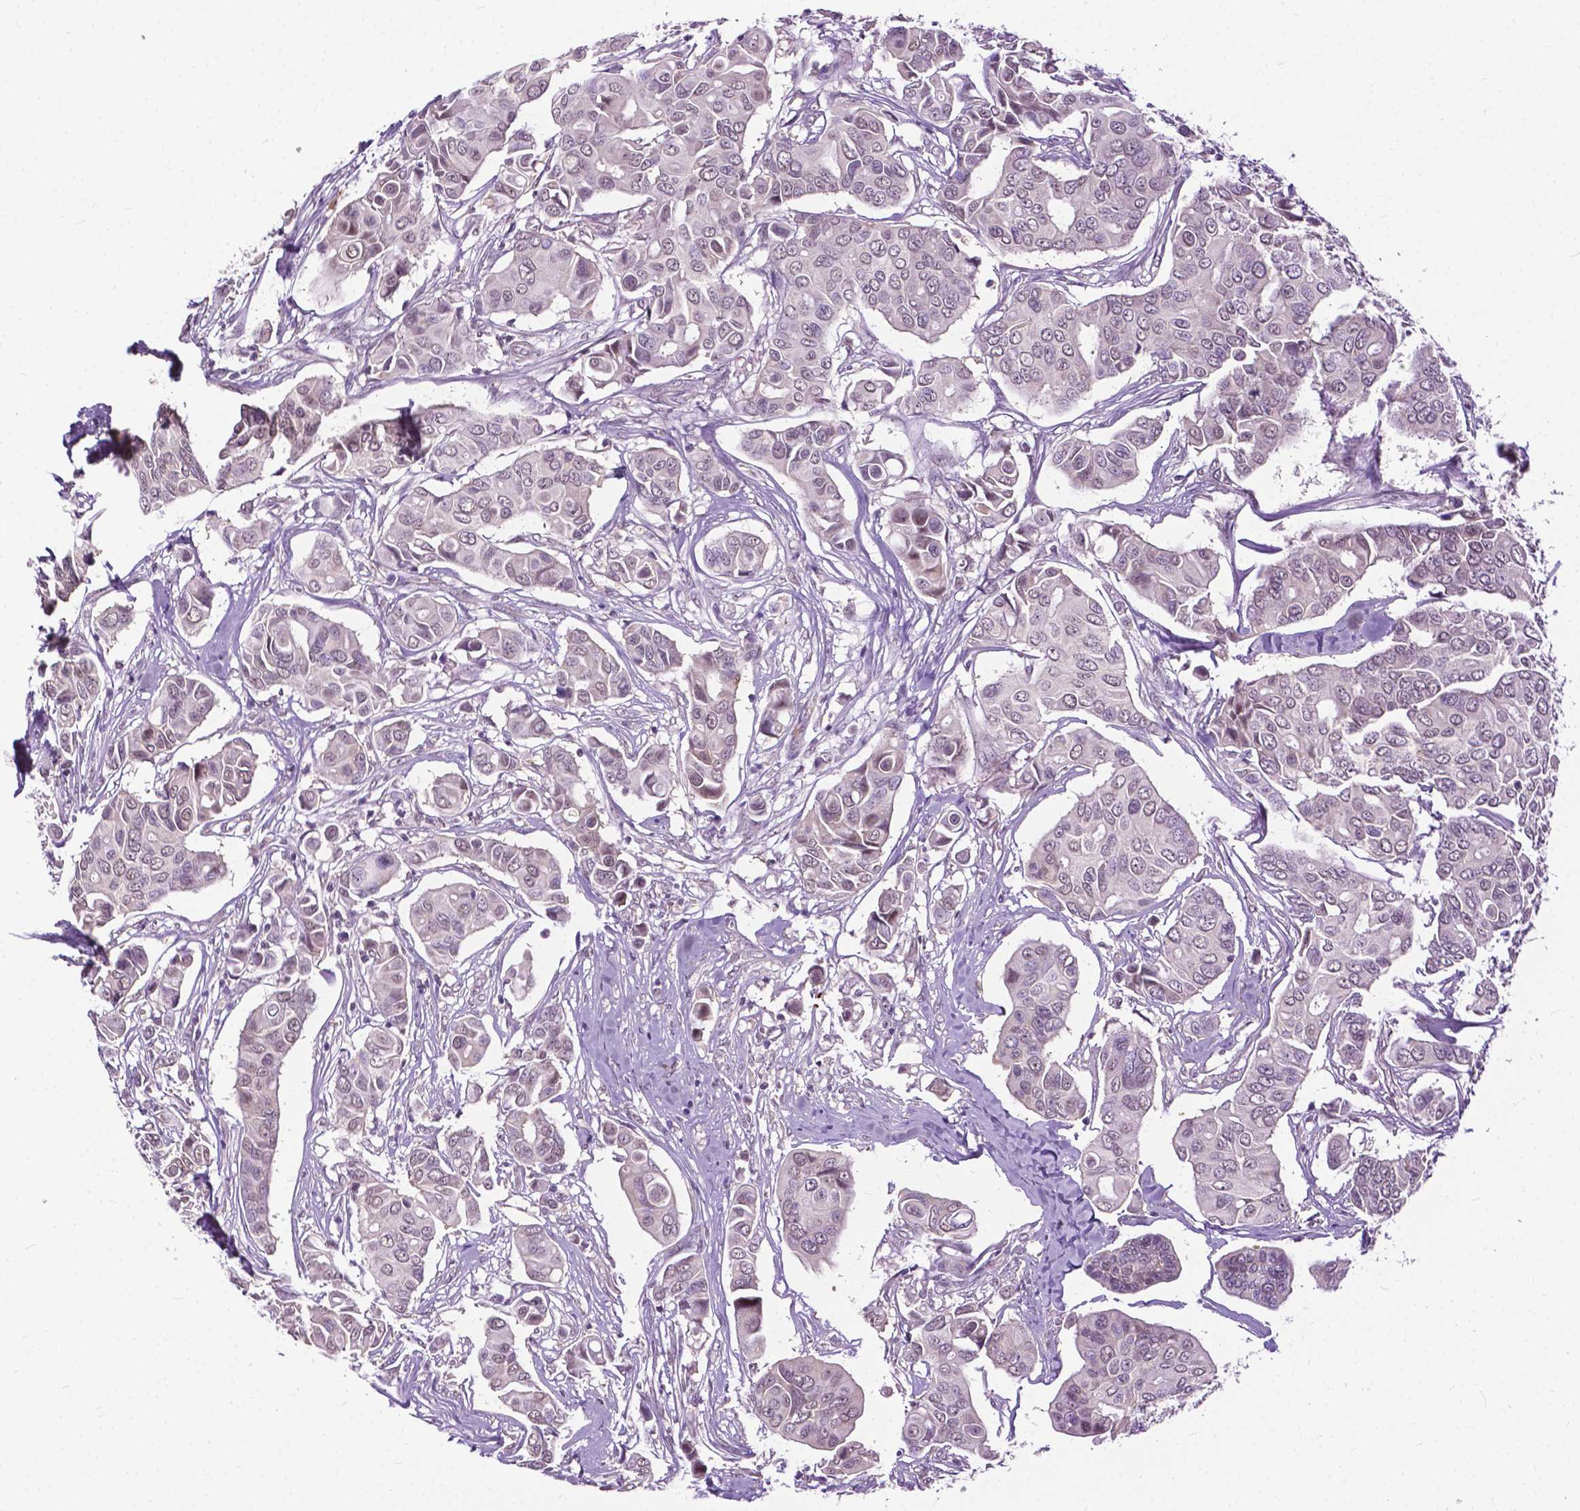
{"staining": {"intensity": "negative", "quantity": "none", "location": "none"}, "tissue": "breast cancer", "cell_type": "Tumor cells", "image_type": "cancer", "snomed": [{"axis": "morphology", "description": "Duct carcinoma"}, {"axis": "topography", "description": "Breast"}], "caption": "Human breast infiltrating ductal carcinoma stained for a protein using immunohistochemistry reveals no staining in tumor cells.", "gene": "TTC9B", "patient": {"sex": "female", "age": 54}}